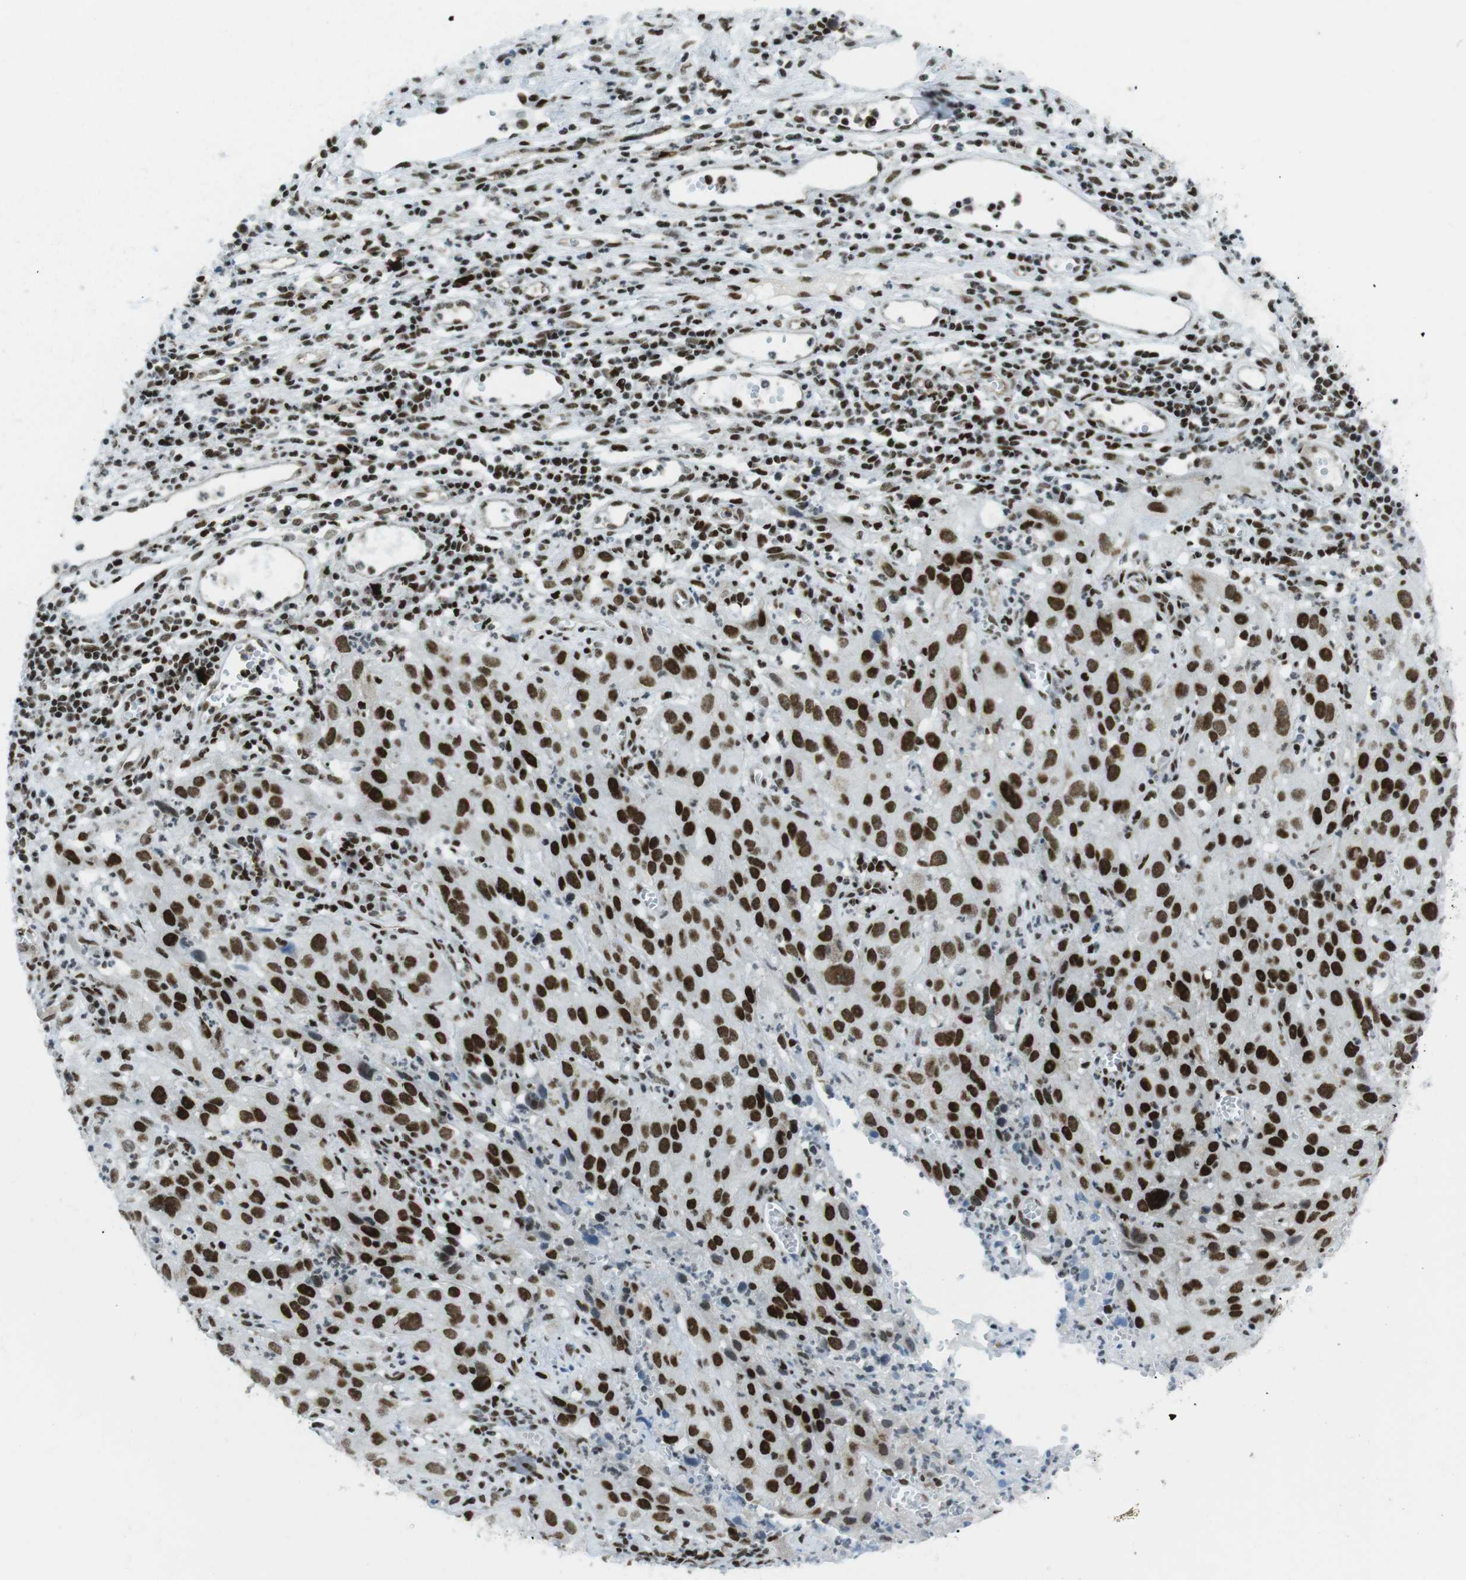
{"staining": {"intensity": "strong", "quantity": ">75%", "location": "nuclear"}, "tissue": "cervical cancer", "cell_type": "Tumor cells", "image_type": "cancer", "snomed": [{"axis": "morphology", "description": "Squamous cell carcinoma, NOS"}, {"axis": "topography", "description": "Cervix"}], "caption": "Cervical squamous cell carcinoma stained with DAB immunohistochemistry exhibits high levels of strong nuclear positivity in approximately >75% of tumor cells.", "gene": "ARID1A", "patient": {"sex": "female", "age": 32}}